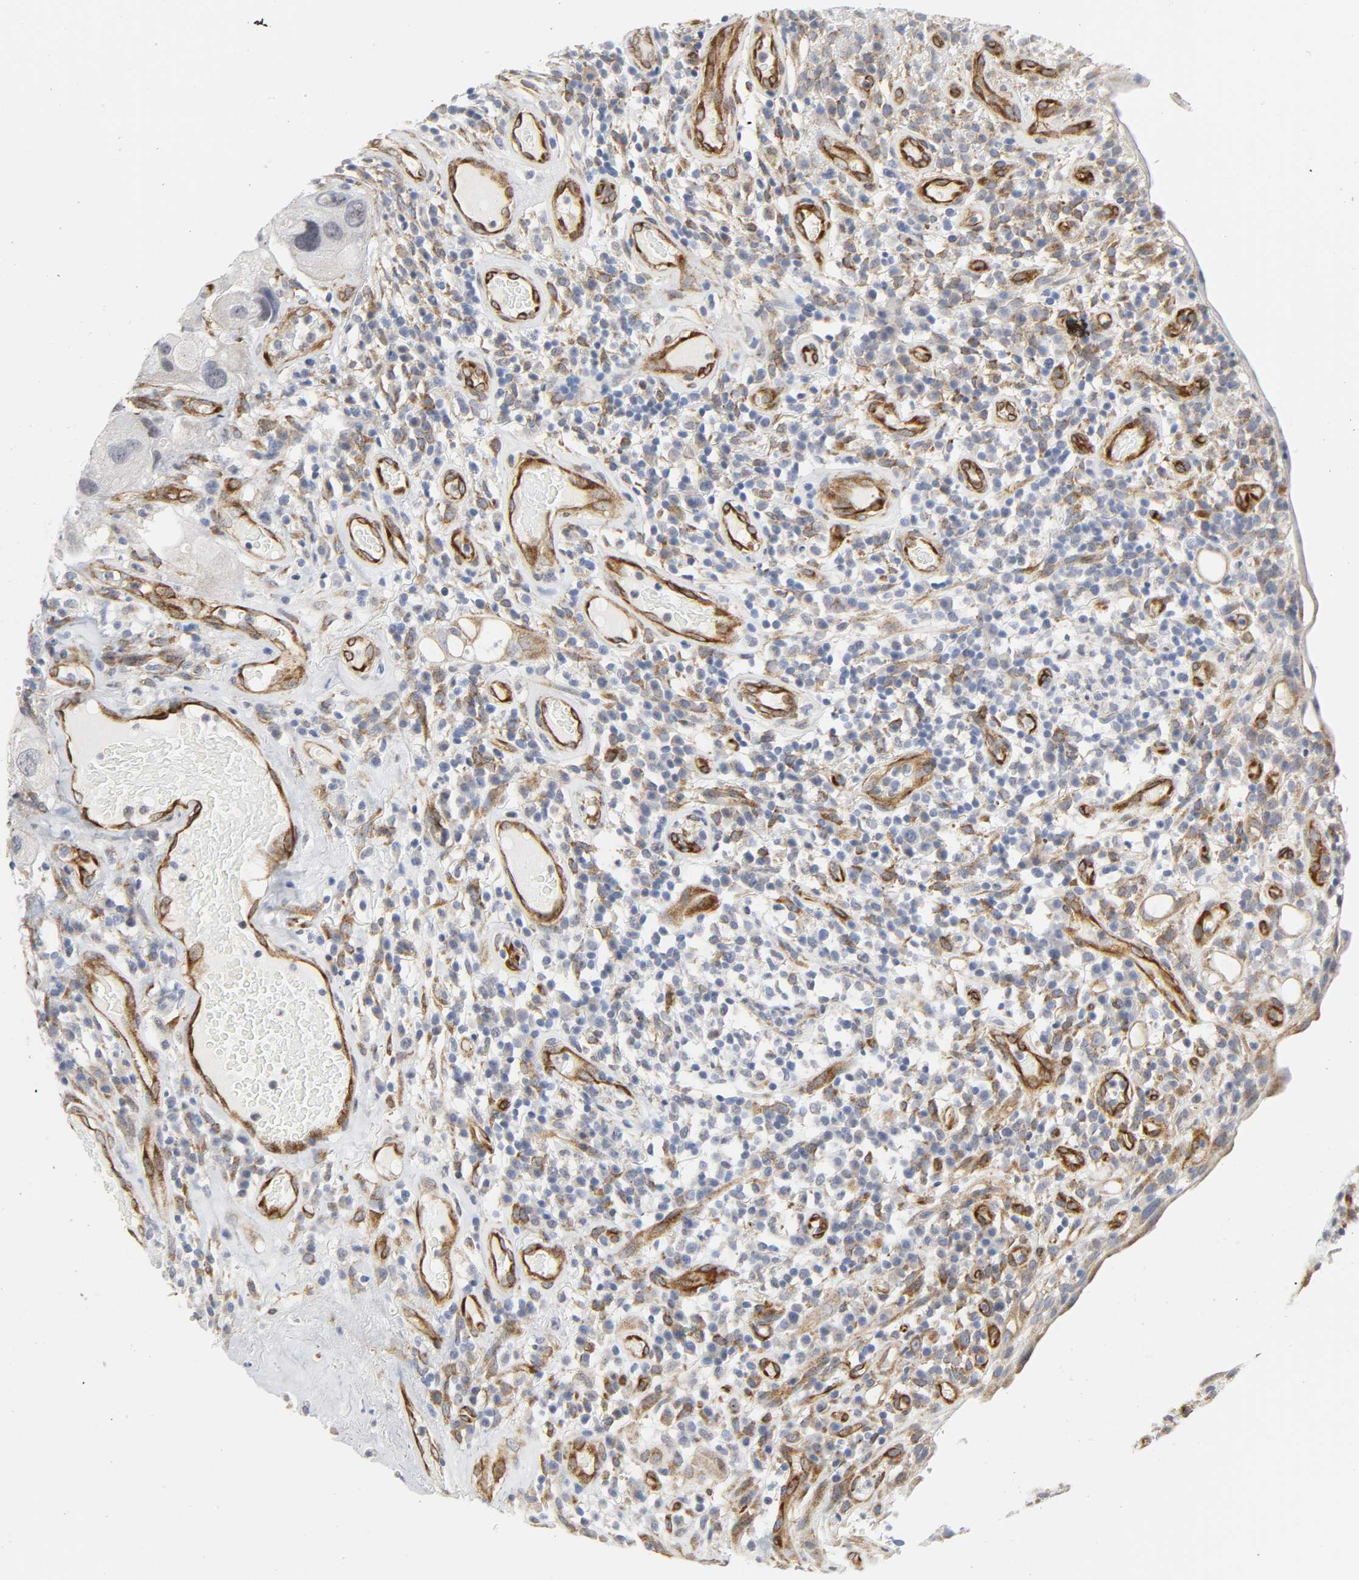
{"staining": {"intensity": "weak", "quantity": "<25%", "location": "cytoplasmic/membranous"}, "tissue": "urothelial cancer", "cell_type": "Tumor cells", "image_type": "cancer", "snomed": [{"axis": "morphology", "description": "Urothelial carcinoma, High grade"}, {"axis": "topography", "description": "Urinary bladder"}], "caption": "High-grade urothelial carcinoma was stained to show a protein in brown. There is no significant expression in tumor cells.", "gene": "DOCK1", "patient": {"sex": "female", "age": 64}}